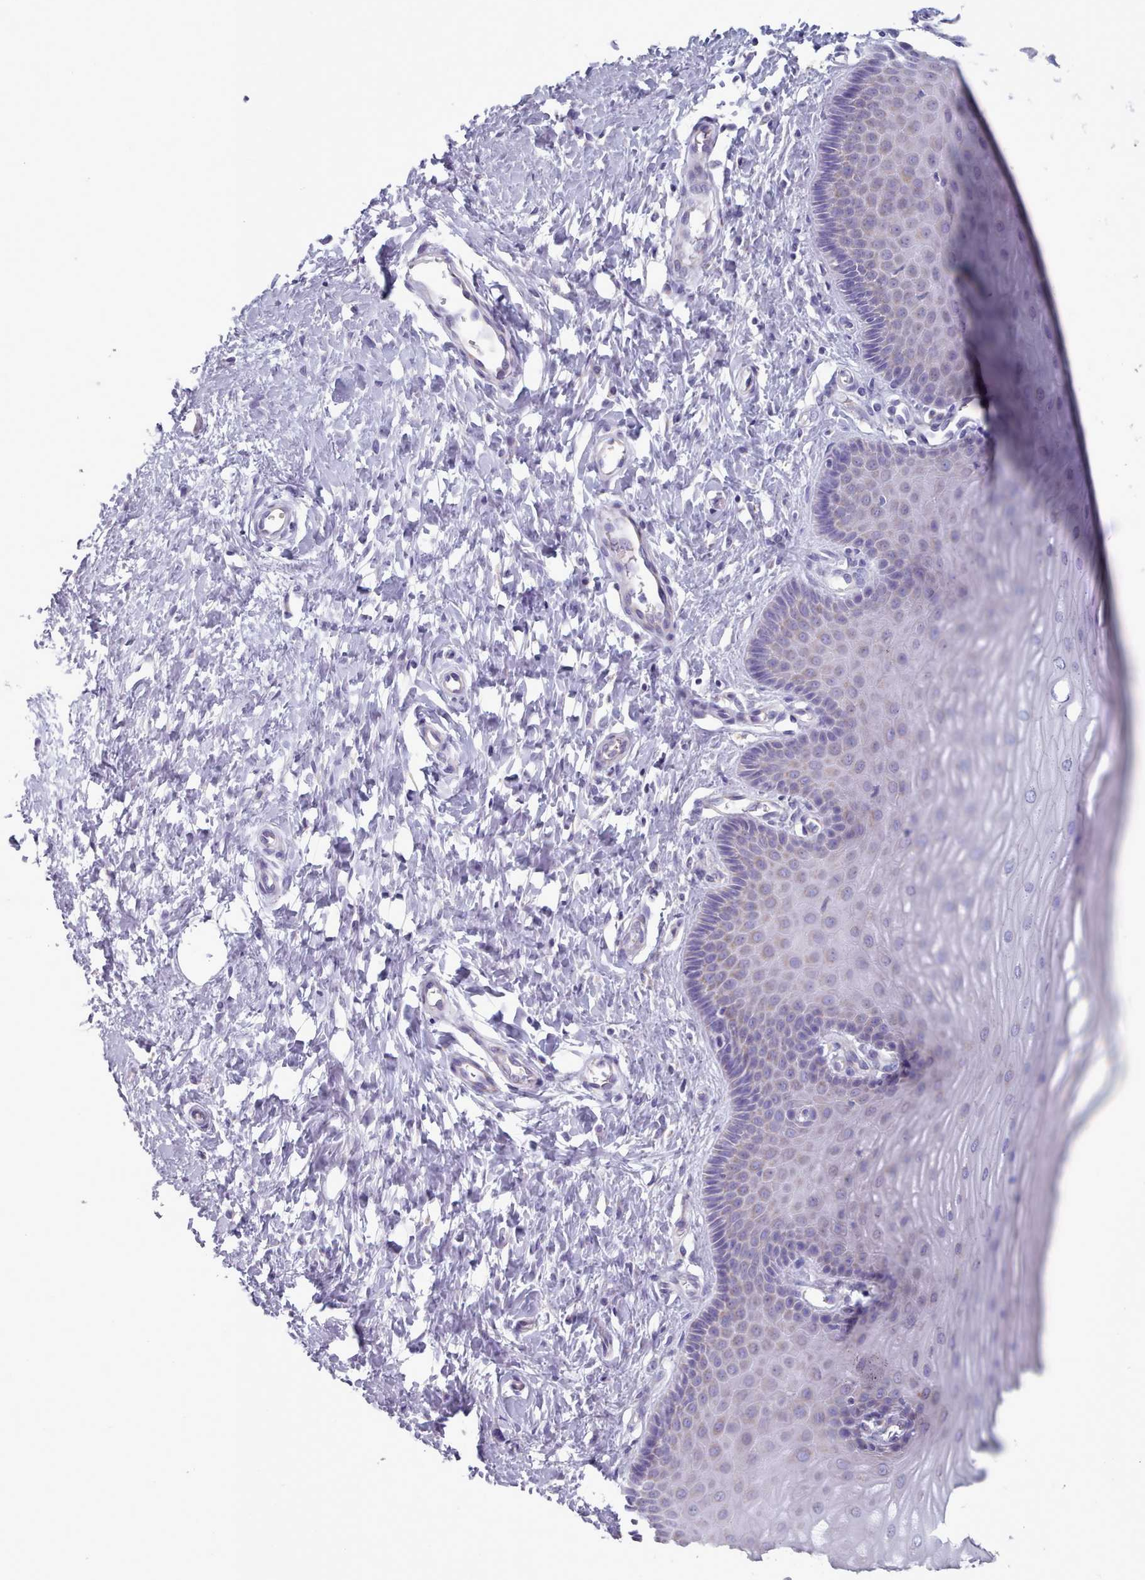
{"staining": {"intensity": "negative", "quantity": "none", "location": "none"}, "tissue": "cervix", "cell_type": "Glandular cells", "image_type": "normal", "snomed": [{"axis": "morphology", "description": "Normal tissue, NOS"}, {"axis": "topography", "description": "Cervix"}], "caption": "Immunohistochemical staining of normal human cervix demonstrates no significant positivity in glandular cells. (Immunohistochemistry, brightfield microscopy, high magnification).", "gene": "HAO1", "patient": {"sex": "female", "age": 55}}